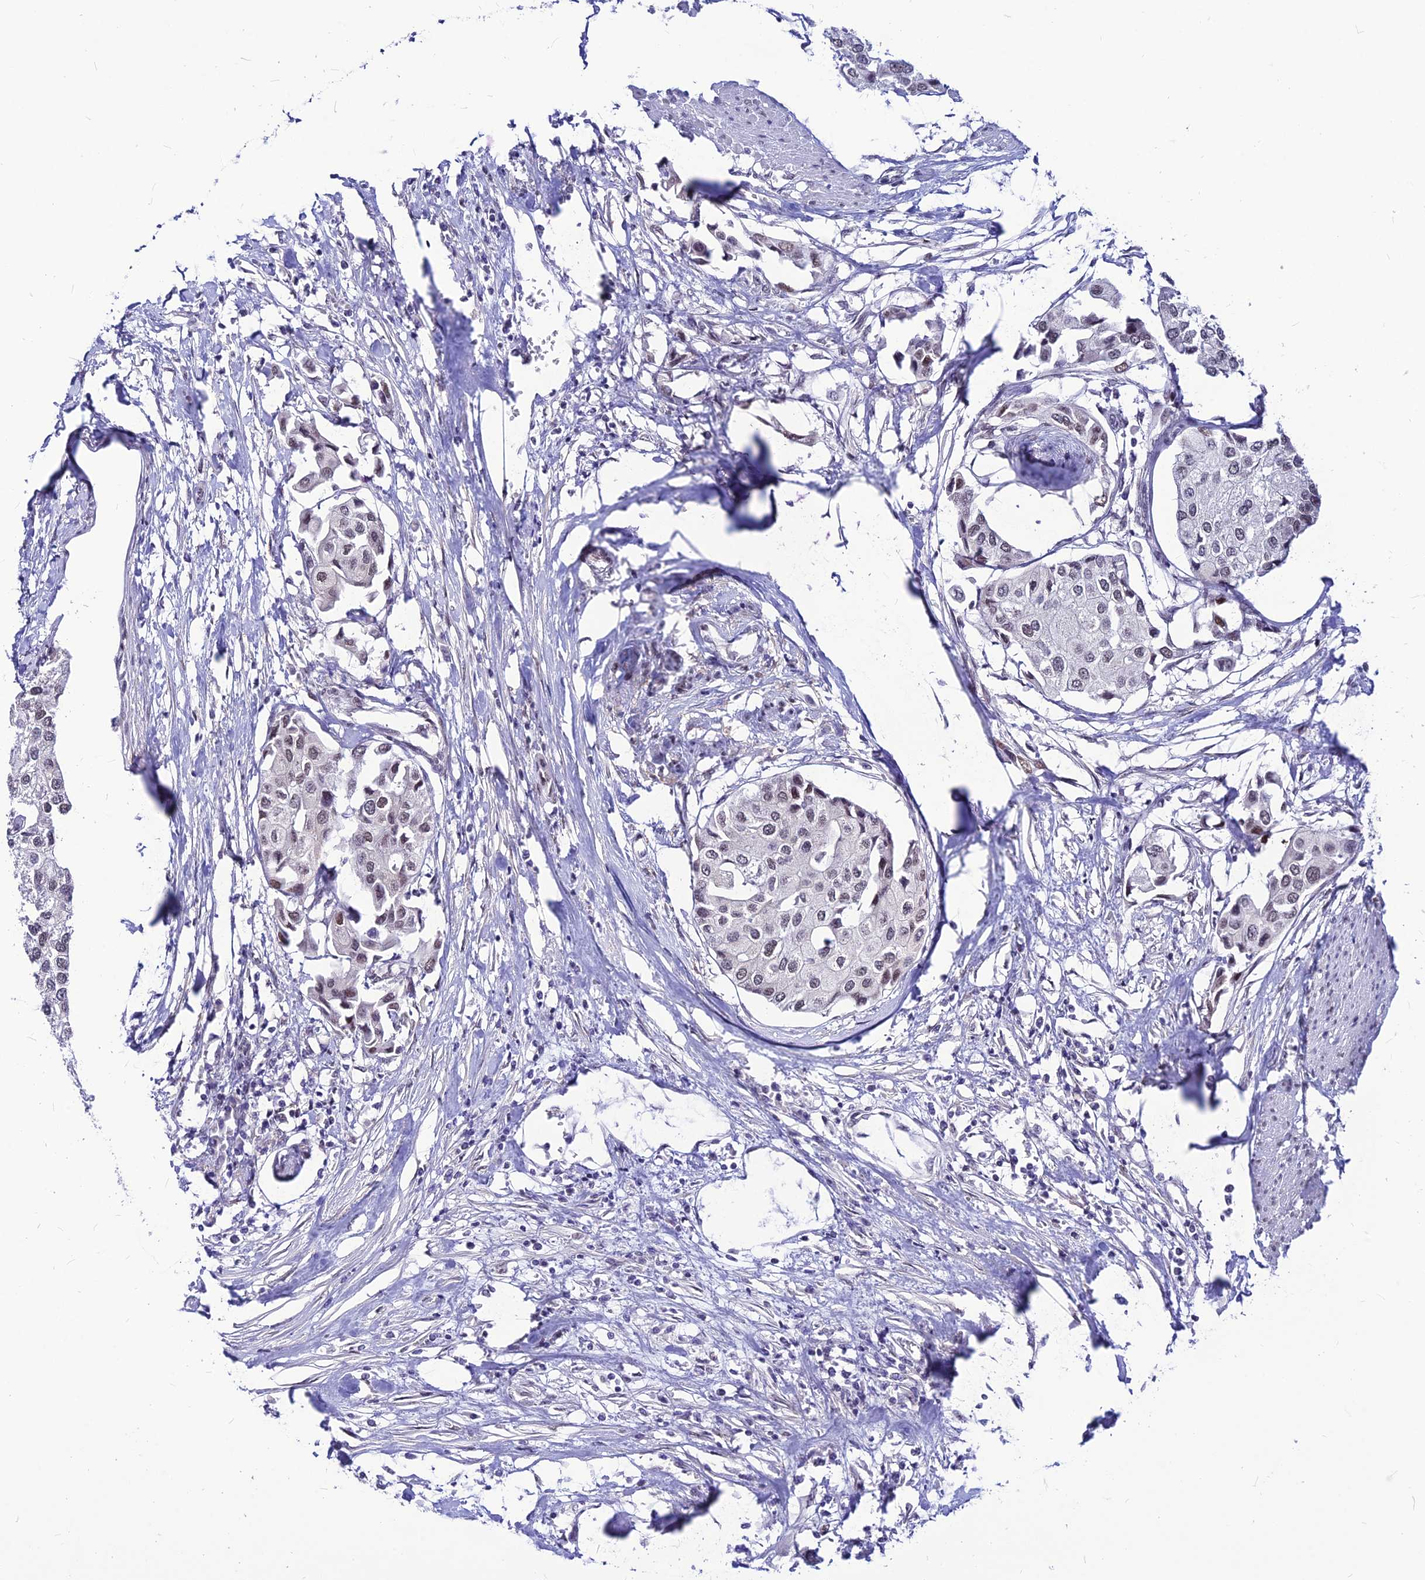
{"staining": {"intensity": "weak", "quantity": "<25%", "location": "nuclear"}, "tissue": "urothelial cancer", "cell_type": "Tumor cells", "image_type": "cancer", "snomed": [{"axis": "morphology", "description": "Urothelial carcinoma, High grade"}, {"axis": "topography", "description": "Urinary bladder"}], "caption": "IHC of high-grade urothelial carcinoma displays no expression in tumor cells.", "gene": "KCTD13", "patient": {"sex": "male", "age": 64}}